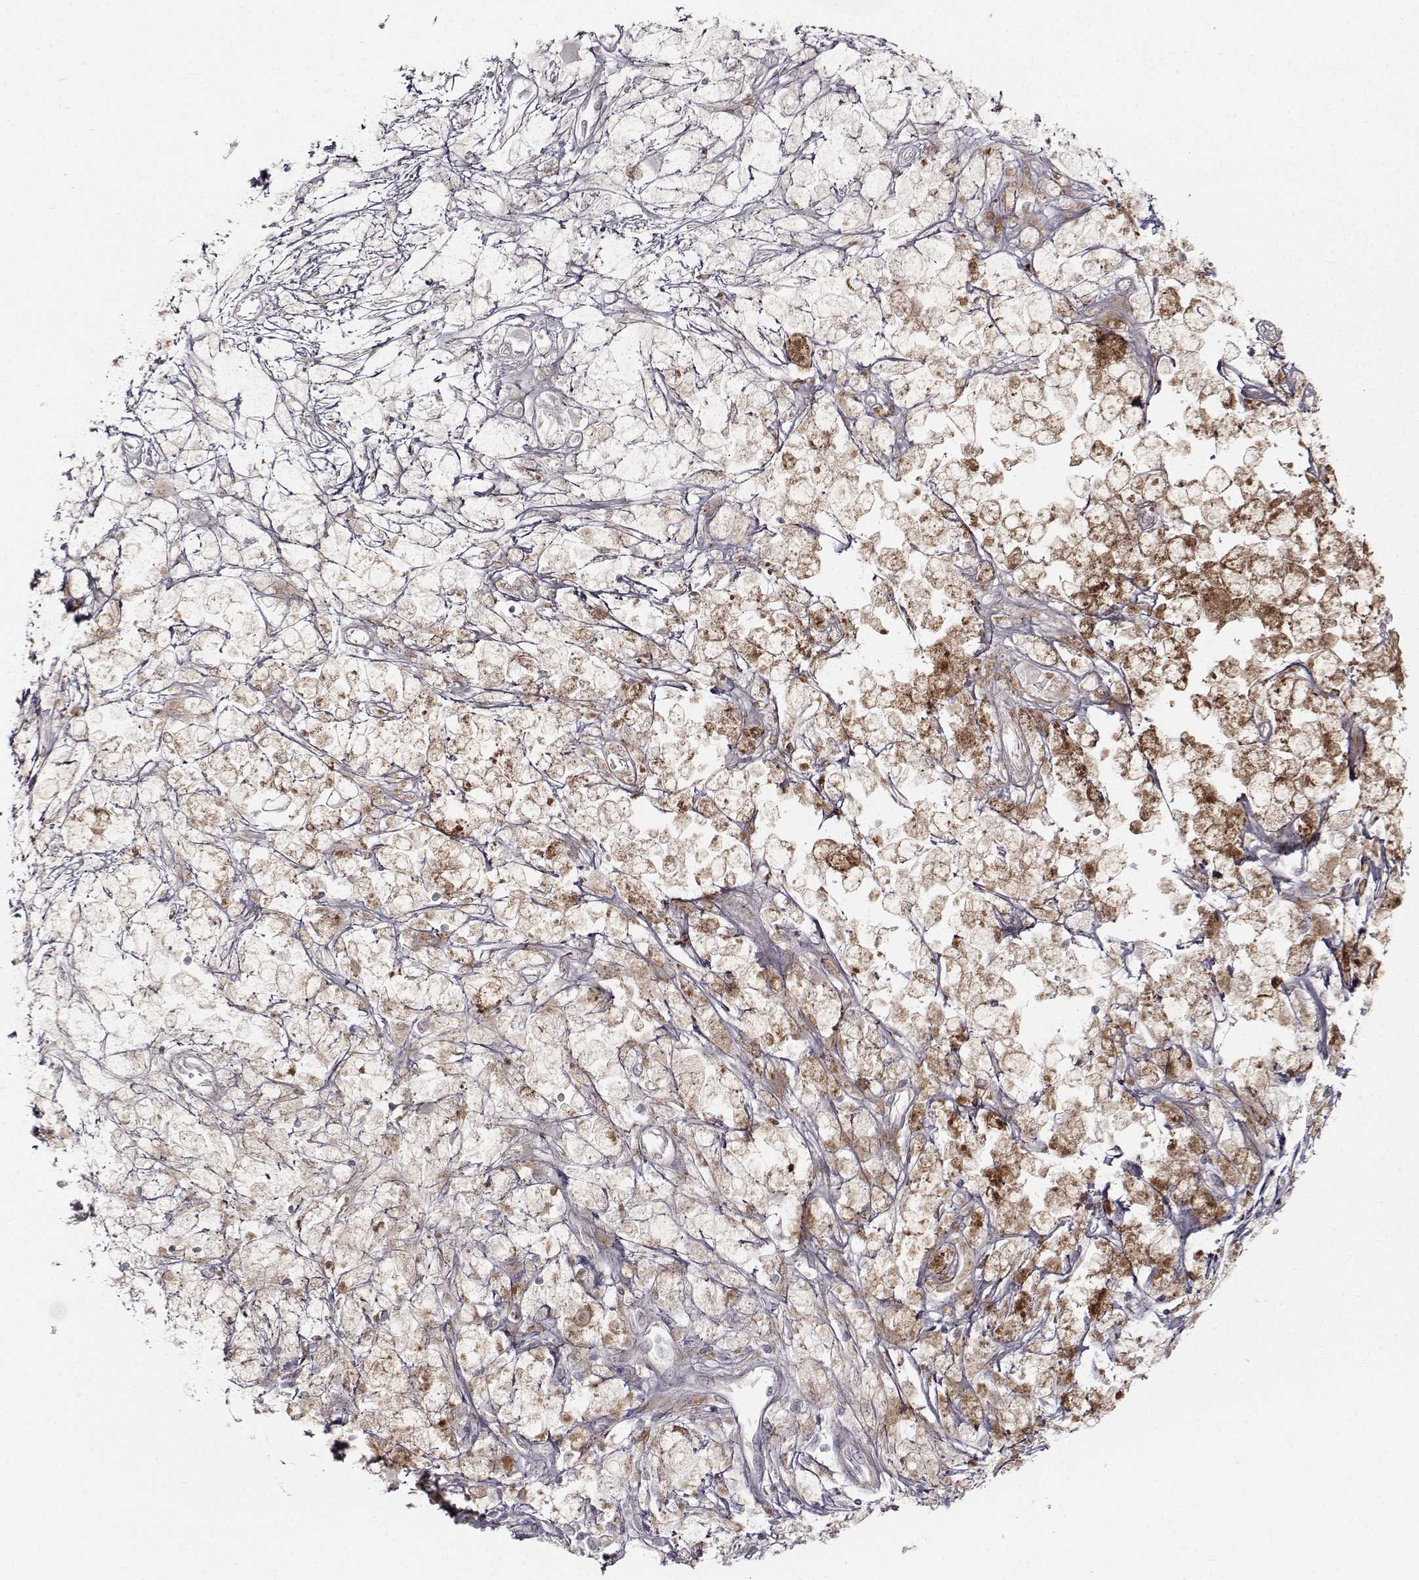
{"staining": {"intensity": "negative", "quantity": "none", "location": "none"}, "tissue": "melanoma", "cell_type": "Tumor cells", "image_type": "cancer", "snomed": [{"axis": "morphology", "description": "Malignant melanoma, NOS"}, {"axis": "topography", "description": "Skin"}], "caption": "Immunohistochemical staining of malignant melanoma reveals no significant positivity in tumor cells.", "gene": "SPDYE4", "patient": {"sex": "female", "age": 58}}